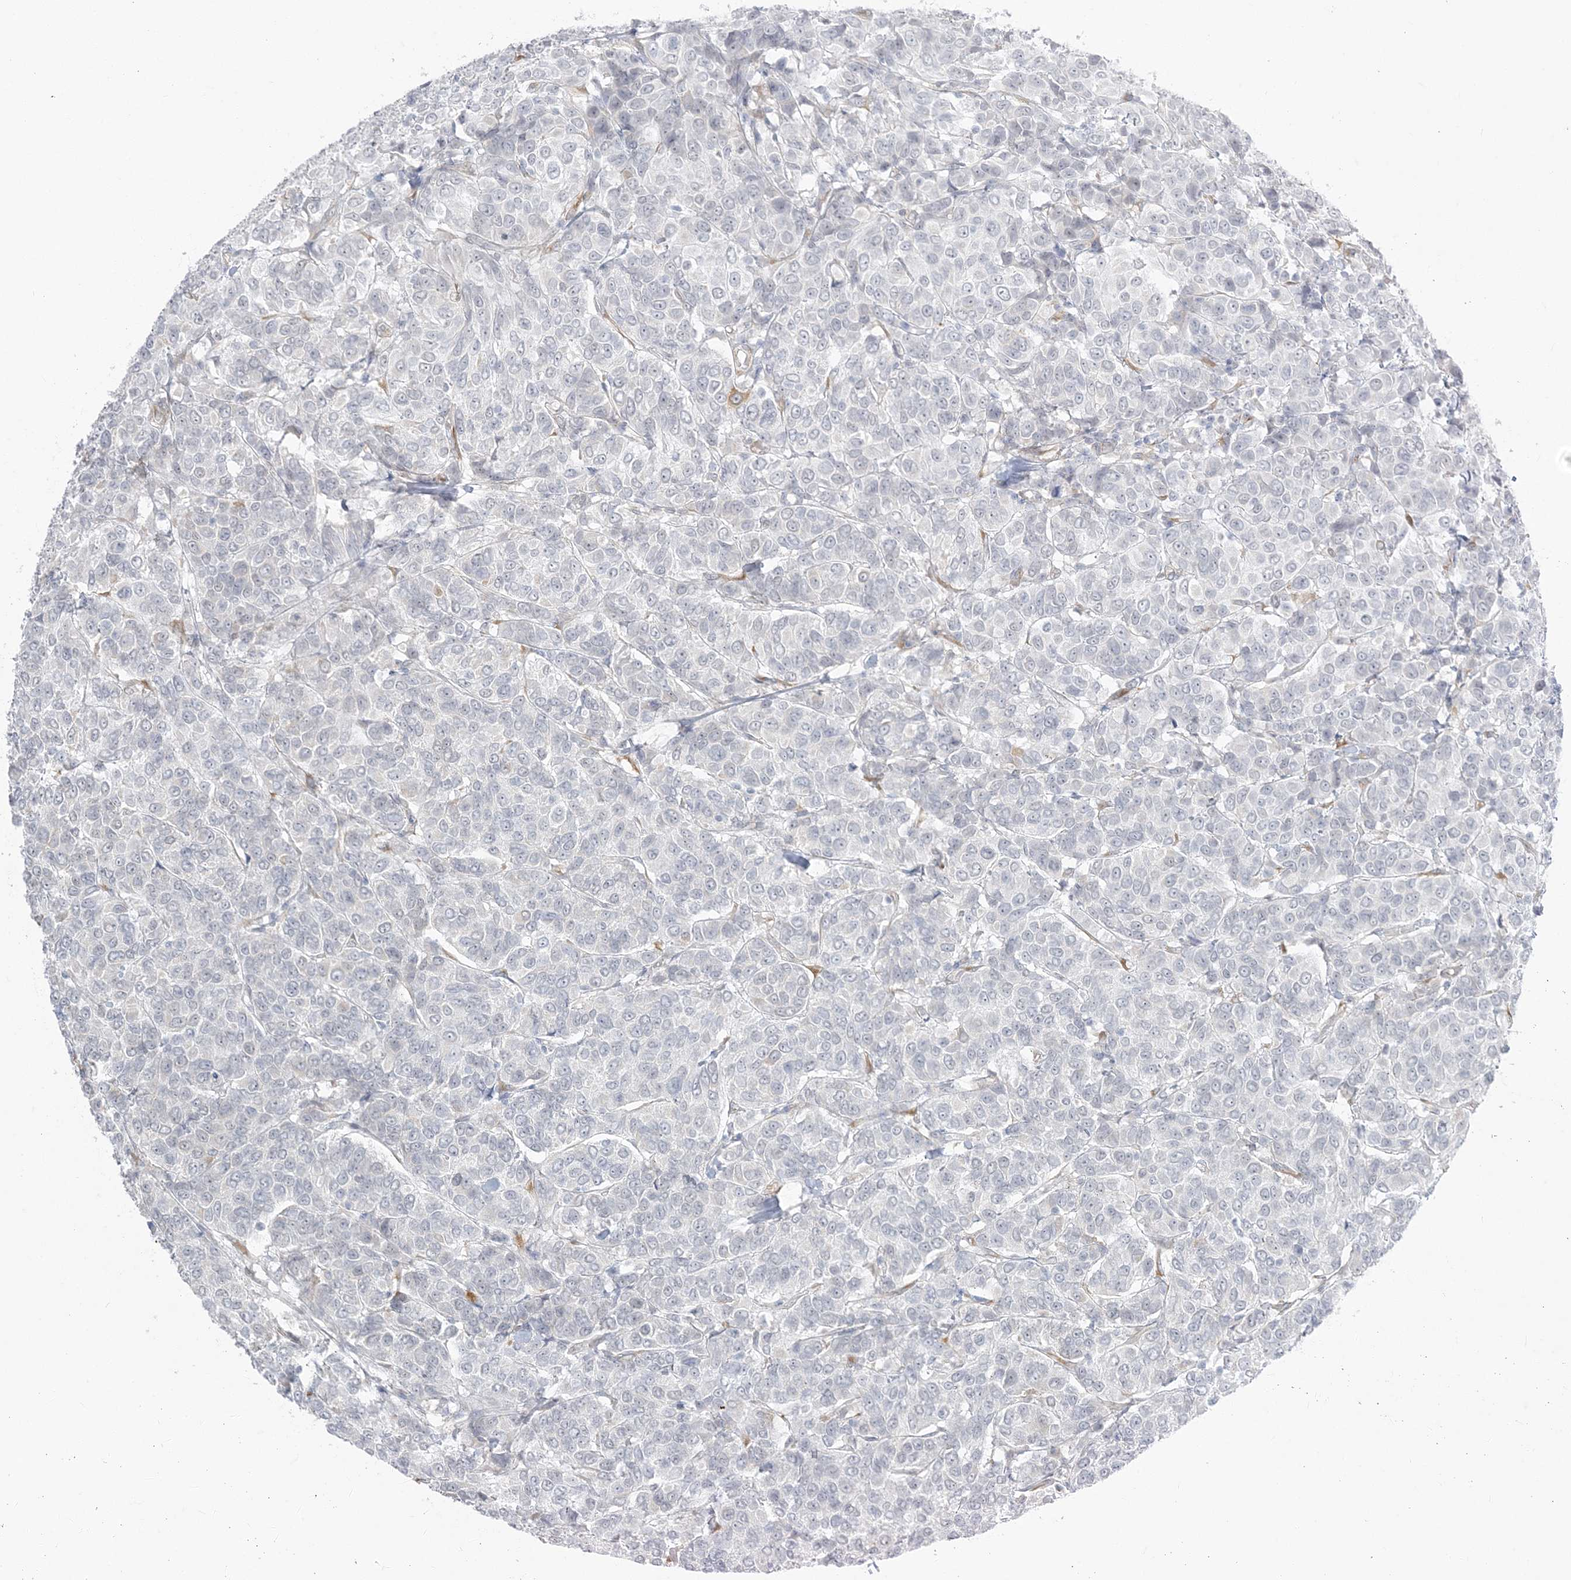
{"staining": {"intensity": "negative", "quantity": "none", "location": "none"}, "tissue": "breast cancer", "cell_type": "Tumor cells", "image_type": "cancer", "snomed": [{"axis": "morphology", "description": "Duct carcinoma"}, {"axis": "topography", "description": "Breast"}], "caption": "Breast cancer was stained to show a protein in brown. There is no significant positivity in tumor cells.", "gene": "ZC3H6", "patient": {"sex": "female", "age": 55}}